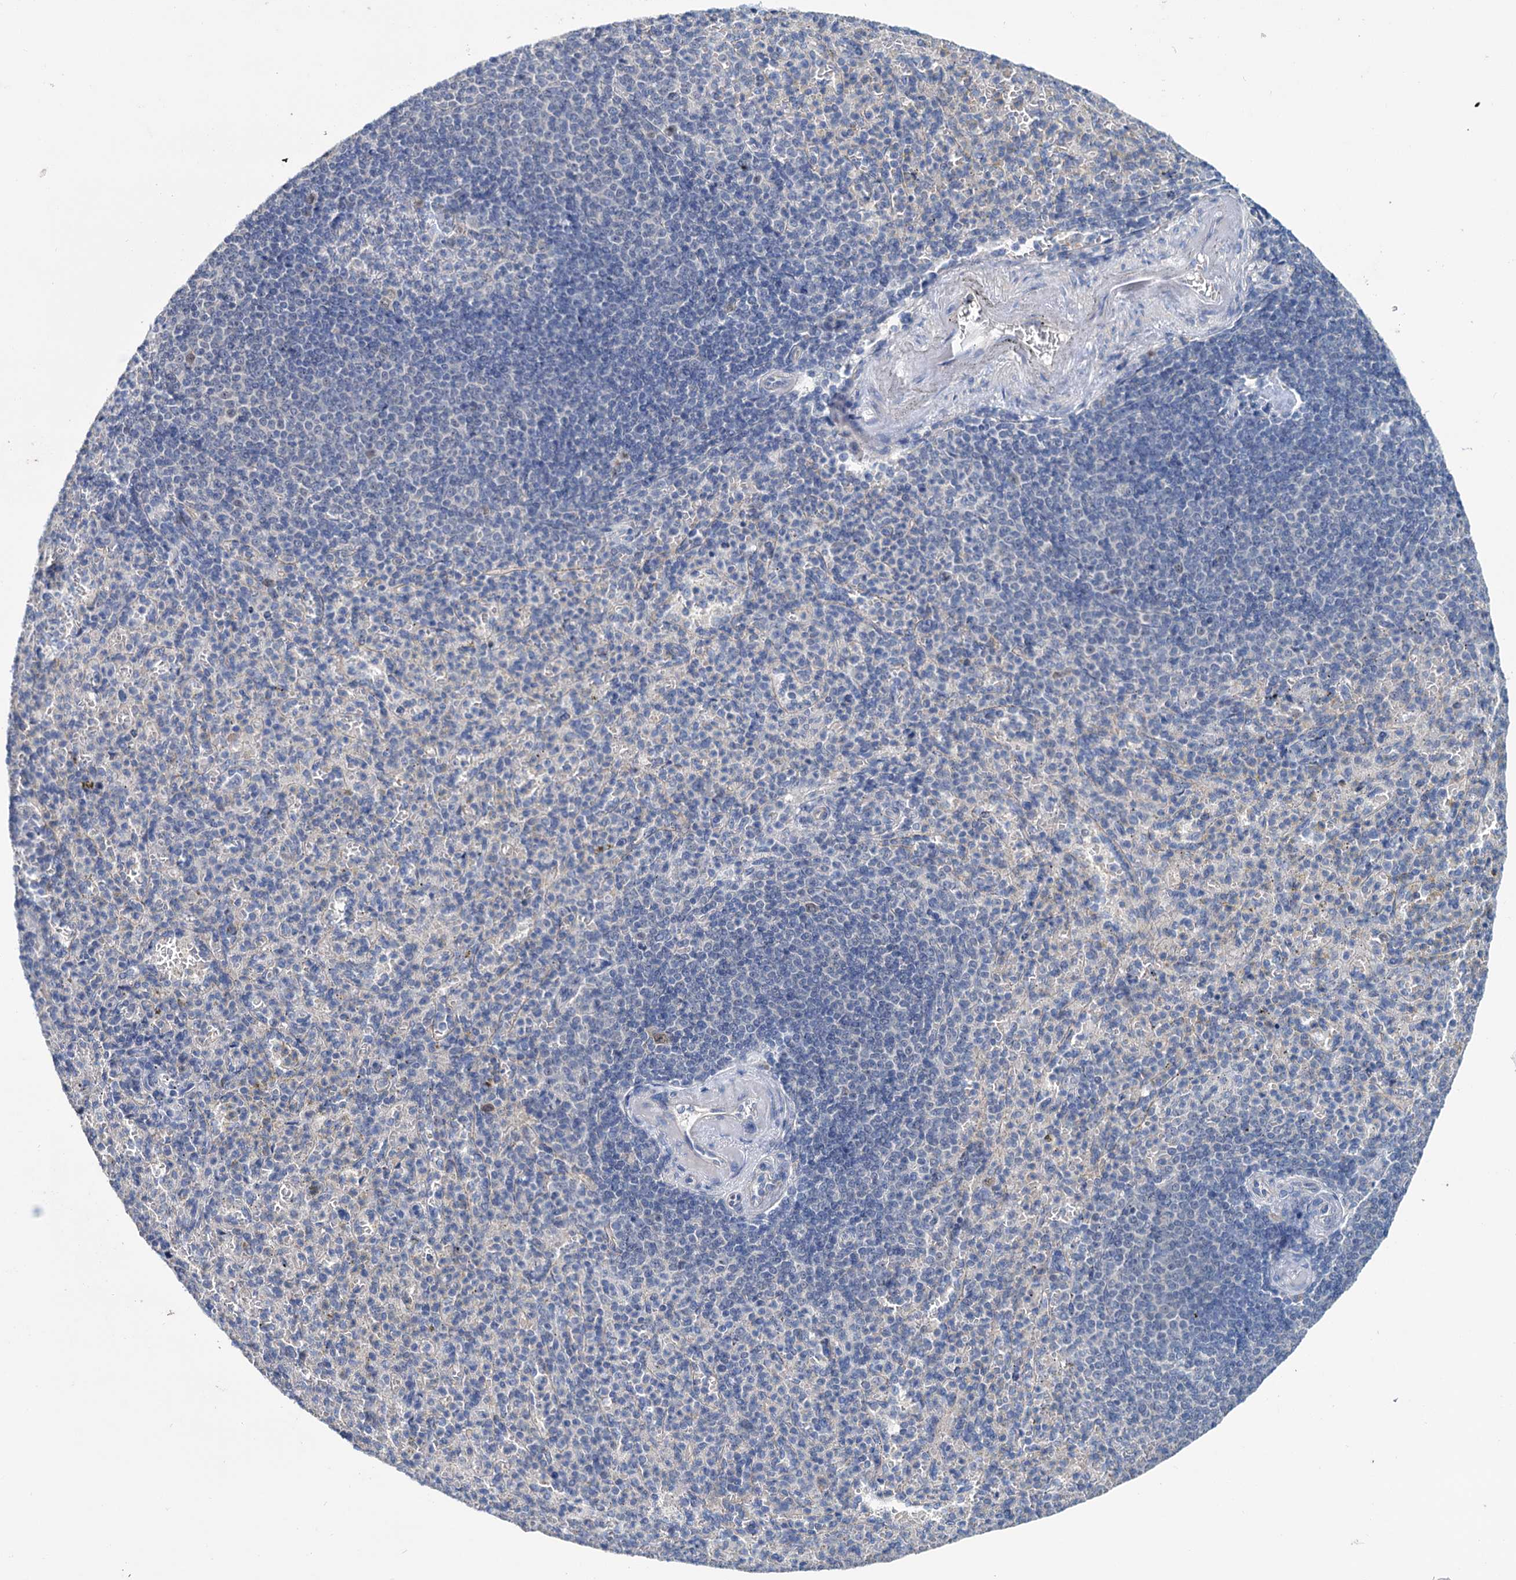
{"staining": {"intensity": "negative", "quantity": "none", "location": "none"}, "tissue": "spleen", "cell_type": "Cells in red pulp", "image_type": "normal", "snomed": [{"axis": "morphology", "description": "Normal tissue, NOS"}, {"axis": "topography", "description": "Spleen"}], "caption": "A high-resolution photomicrograph shows immunohistochemistry (IHC) staining of unremarkable spleen, which reveals no significant staining in cells in red pulp.", "gene": "FAM111B", "patient": {"sex": "female", "age": 74}}